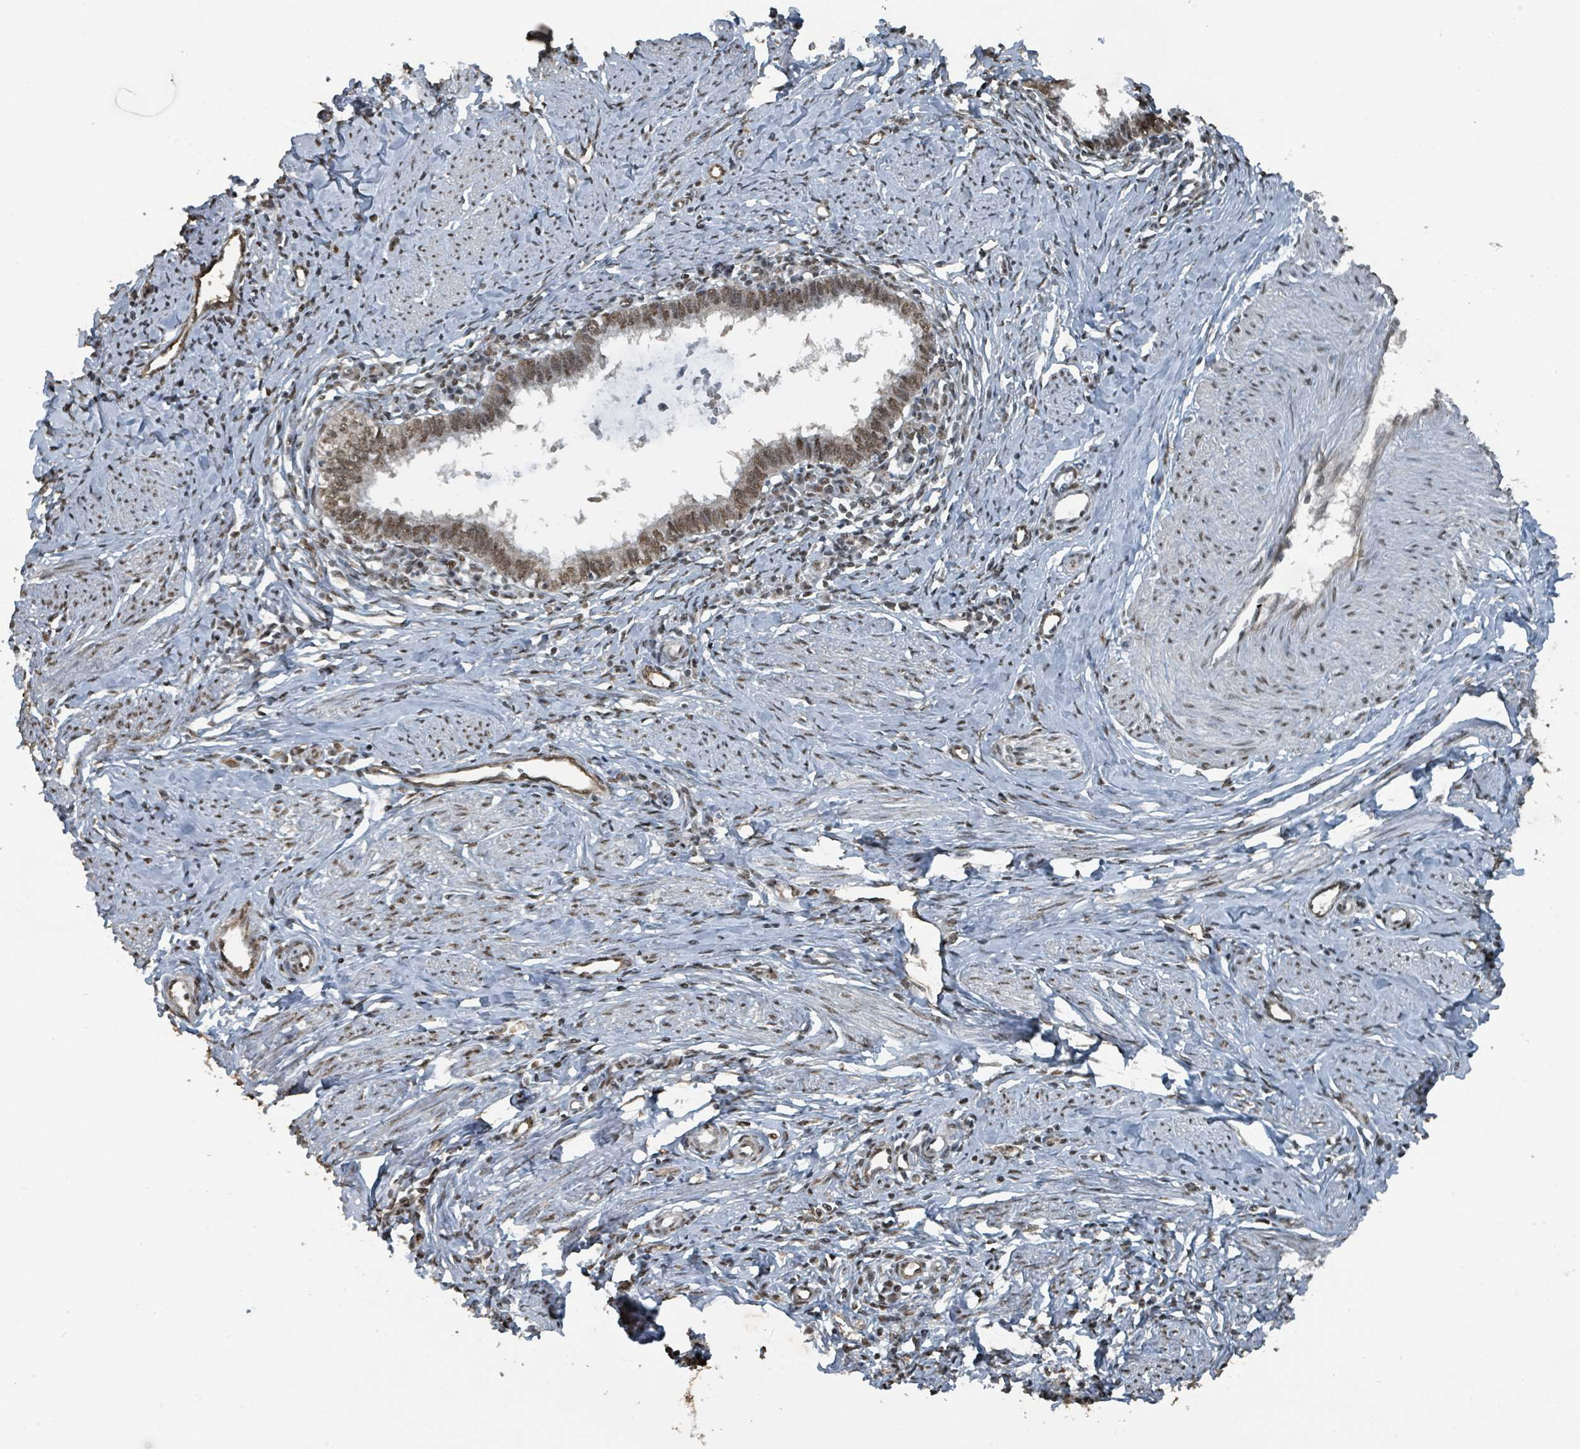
{"staining": {"intensity": "moderate", "quantity": ">75%", "location": "nuclear"}, "tissue": "cervical cancer", "cell_type": "Tumor cells", "image_type": "cancer", "snomed": [{"axis": "morphology", "description": "Adenocarcinoma, NOS"}, {"axis": "topography", "description": "Cervix"}], "caption": "Protein staining of cervical adenocarcinoma tissue demonstrates moderate nuclear staining in approximately >75% of tumor cells. (DAB IHC with brightfield microscopy, high magnification).", "gene": "PHIP", "patient": {"sex": "female", "age": 36}}